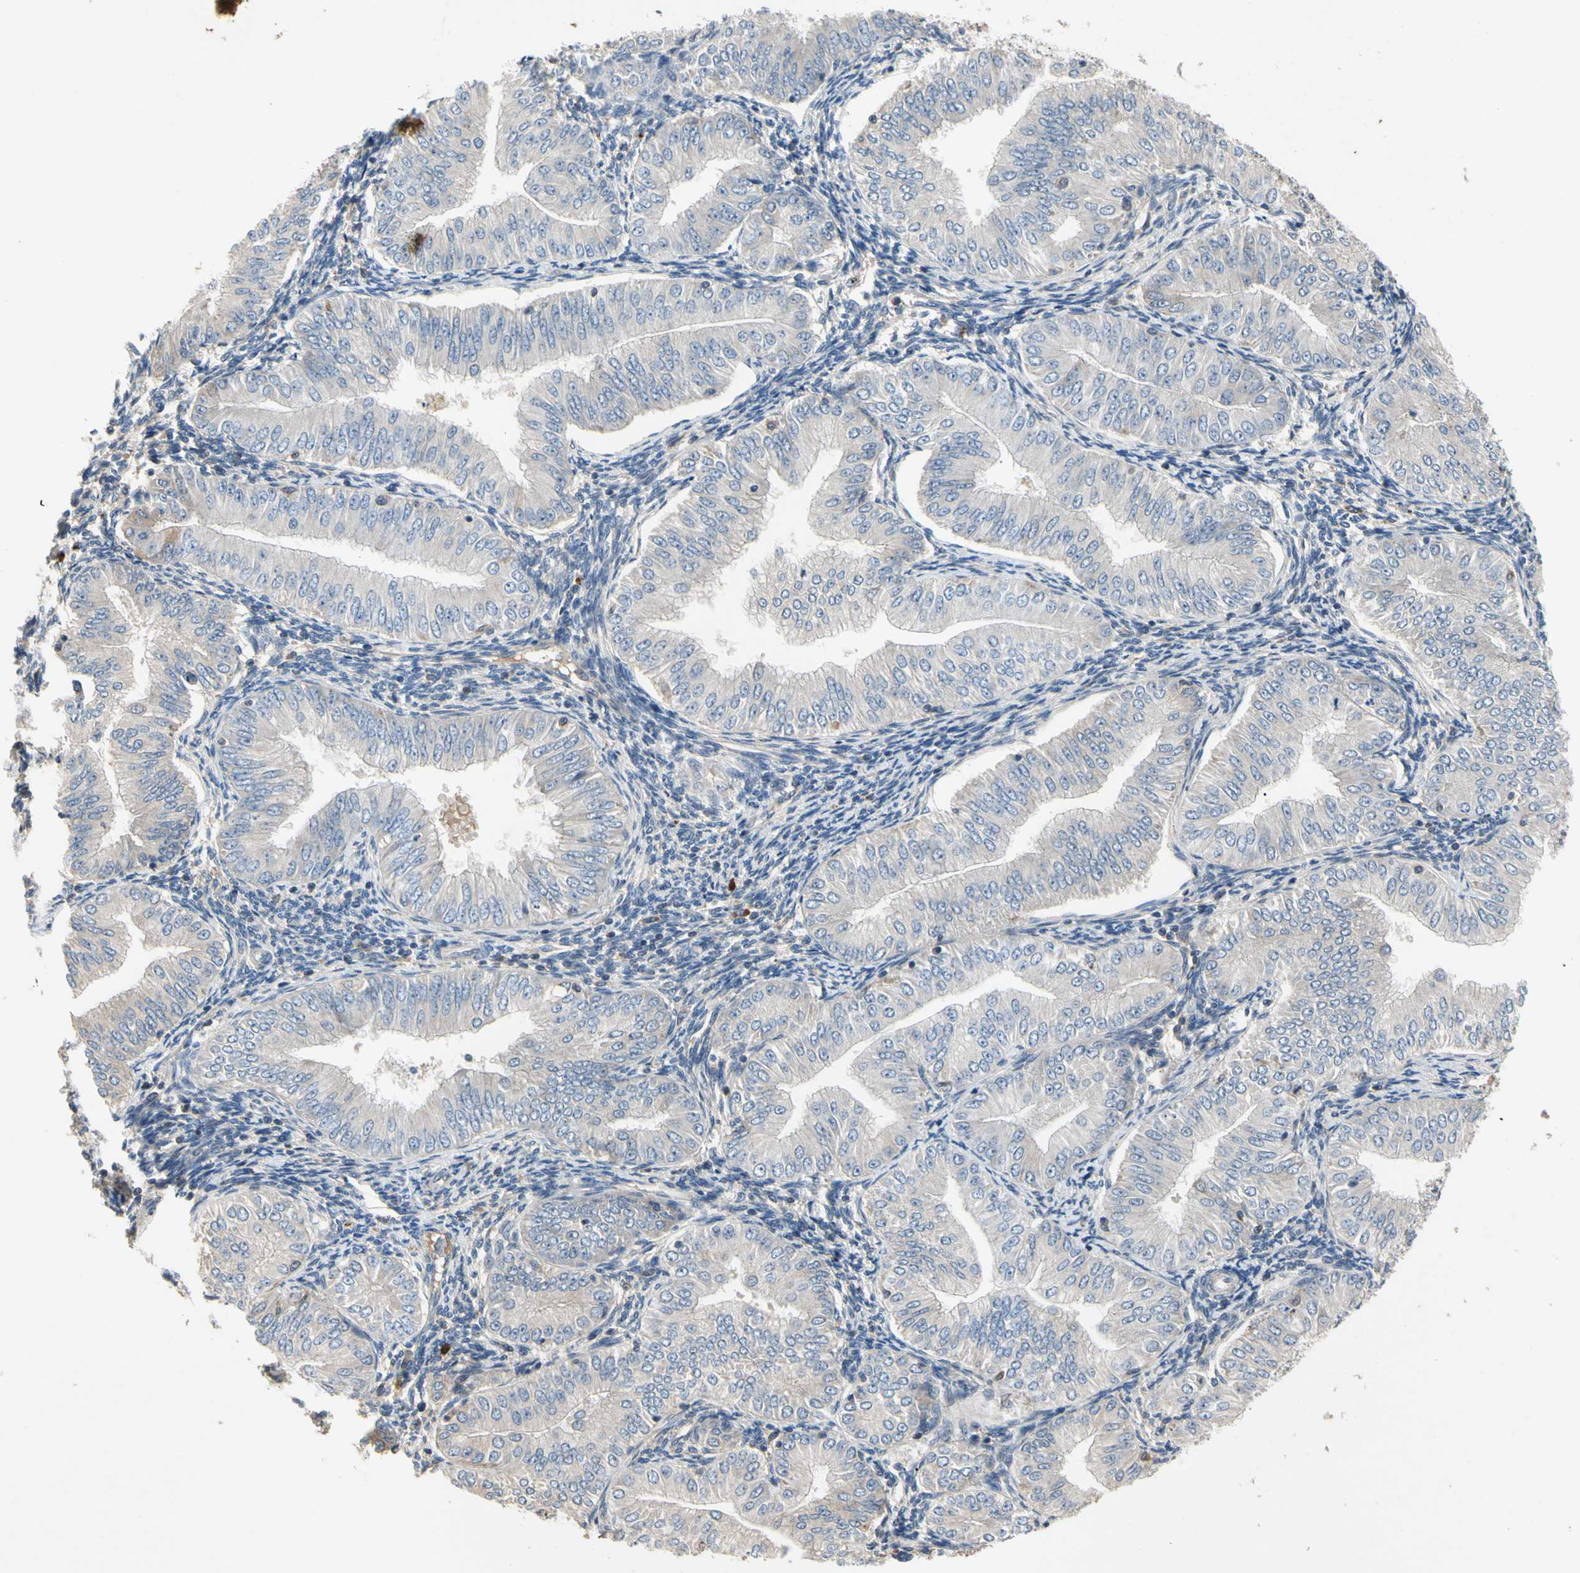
{"staining": {"intensity": "negative", "quantity": "none", "location": "none"}, "tissue": "endometrial cancer", "cell_type": "Tumor cells", "image_type": "cancer", "snomed": [{"axis": "morphology", "description": "Normal tissue, NOS"}, {"axis": "morphology", "description": "Adenocarcinoma, NOS"}, {"axis": "topography", "description": "Endometrium"}], "caption": "Tumor cells are negative for brown protein staining in adenocarcinoma (endometrial).", "gene": "CRTAC1", "patient": {"sex": "female", "age": 53}}